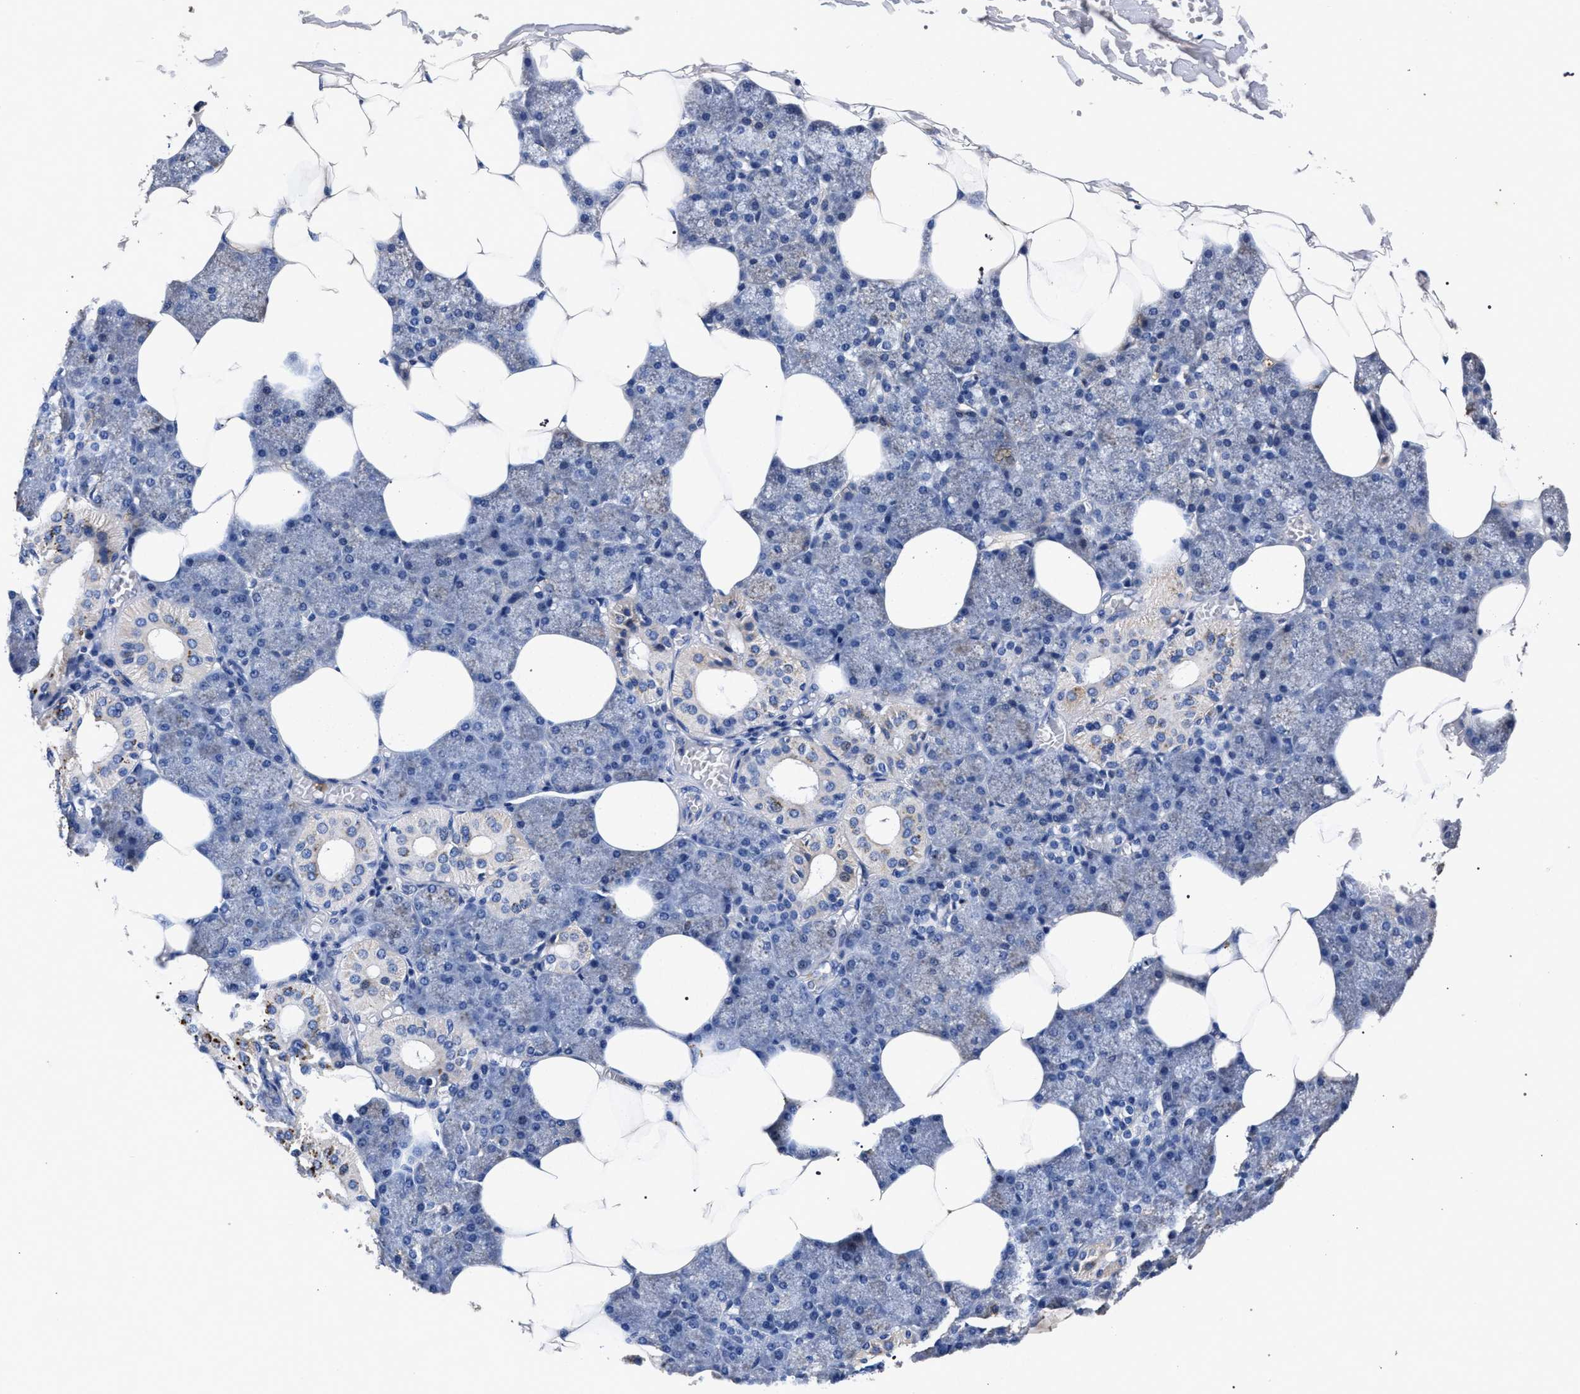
{"staining": {"intensity": "moderate", "quantity": "<25%", "location": "cytoplasmic/membranous"}, "tissue": "salivary gland", "cell_type": "Glandular cells", "image_type": "normal", "snomed": [{"axis": "morphology", "description": "Normal tissue, NOS"}, {"axis": "topography", "description": "Salivary gland"}], "caption": "The immunohistochemical stain shows moderate cytoplasmic/membranous staining in glandular cells of benign salivary gland. (DAB IHC with brightfield microscopy, high magnification).", "gene": "HSD17B14", "patient": {"sex": "male", "age": 62}}